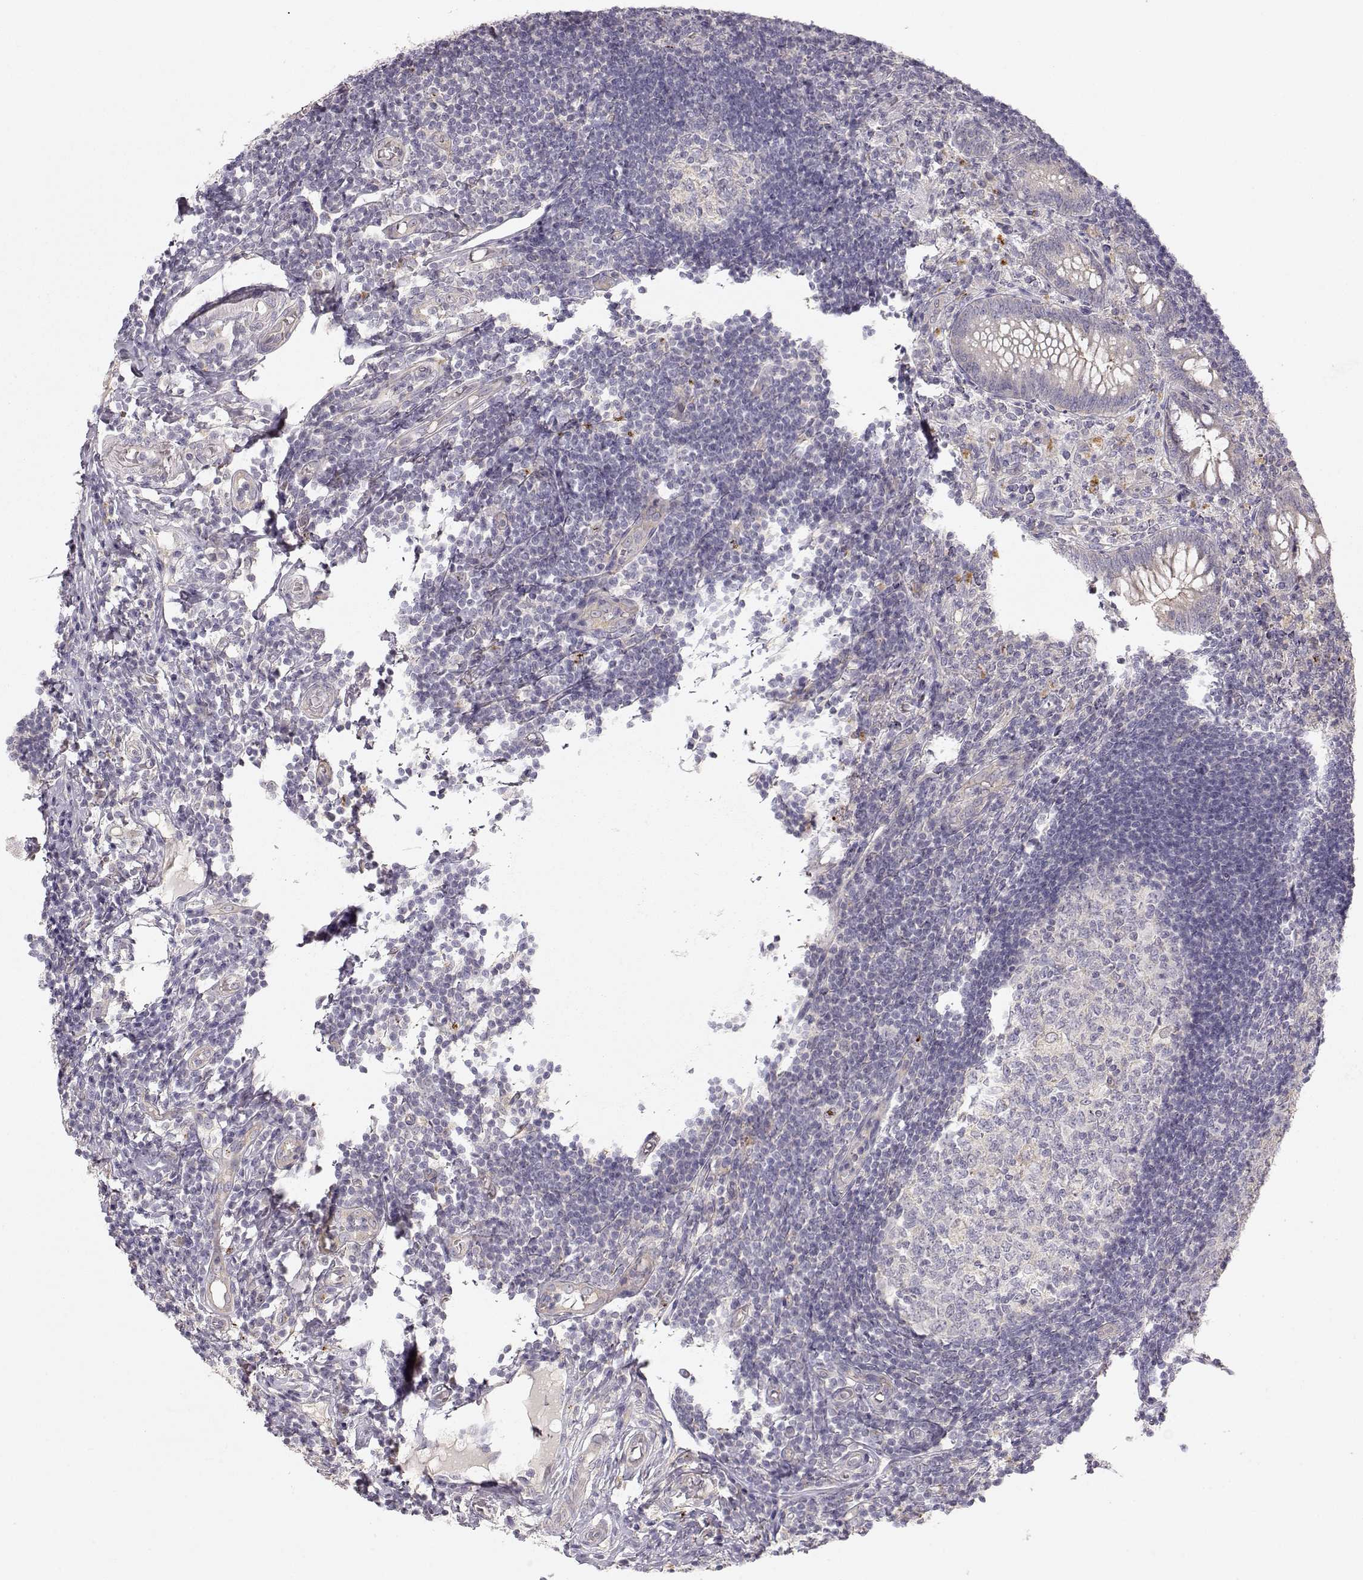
{"staining": {"intensity": "negative", "quantity": "none", "location": "none"}, "tissue": "appendix", "cell_type": "Glandular cells", "image_type": "normal", "snomed": [{"axis": "morphology", "description": "Normal tissue, NOS"}, {"axis": "morphology", "description": "Inflammation, NOS"}, {"axis": "topography", "description": "Appendix"}], "caption": "DAB (3,3'-diaminobenzidine) immunohistochemical staining of normal human appendix displays no significant expression in glandular cells.", "gene": "ARHGAP8", "patient": {"sex": "male", "age": 16}}